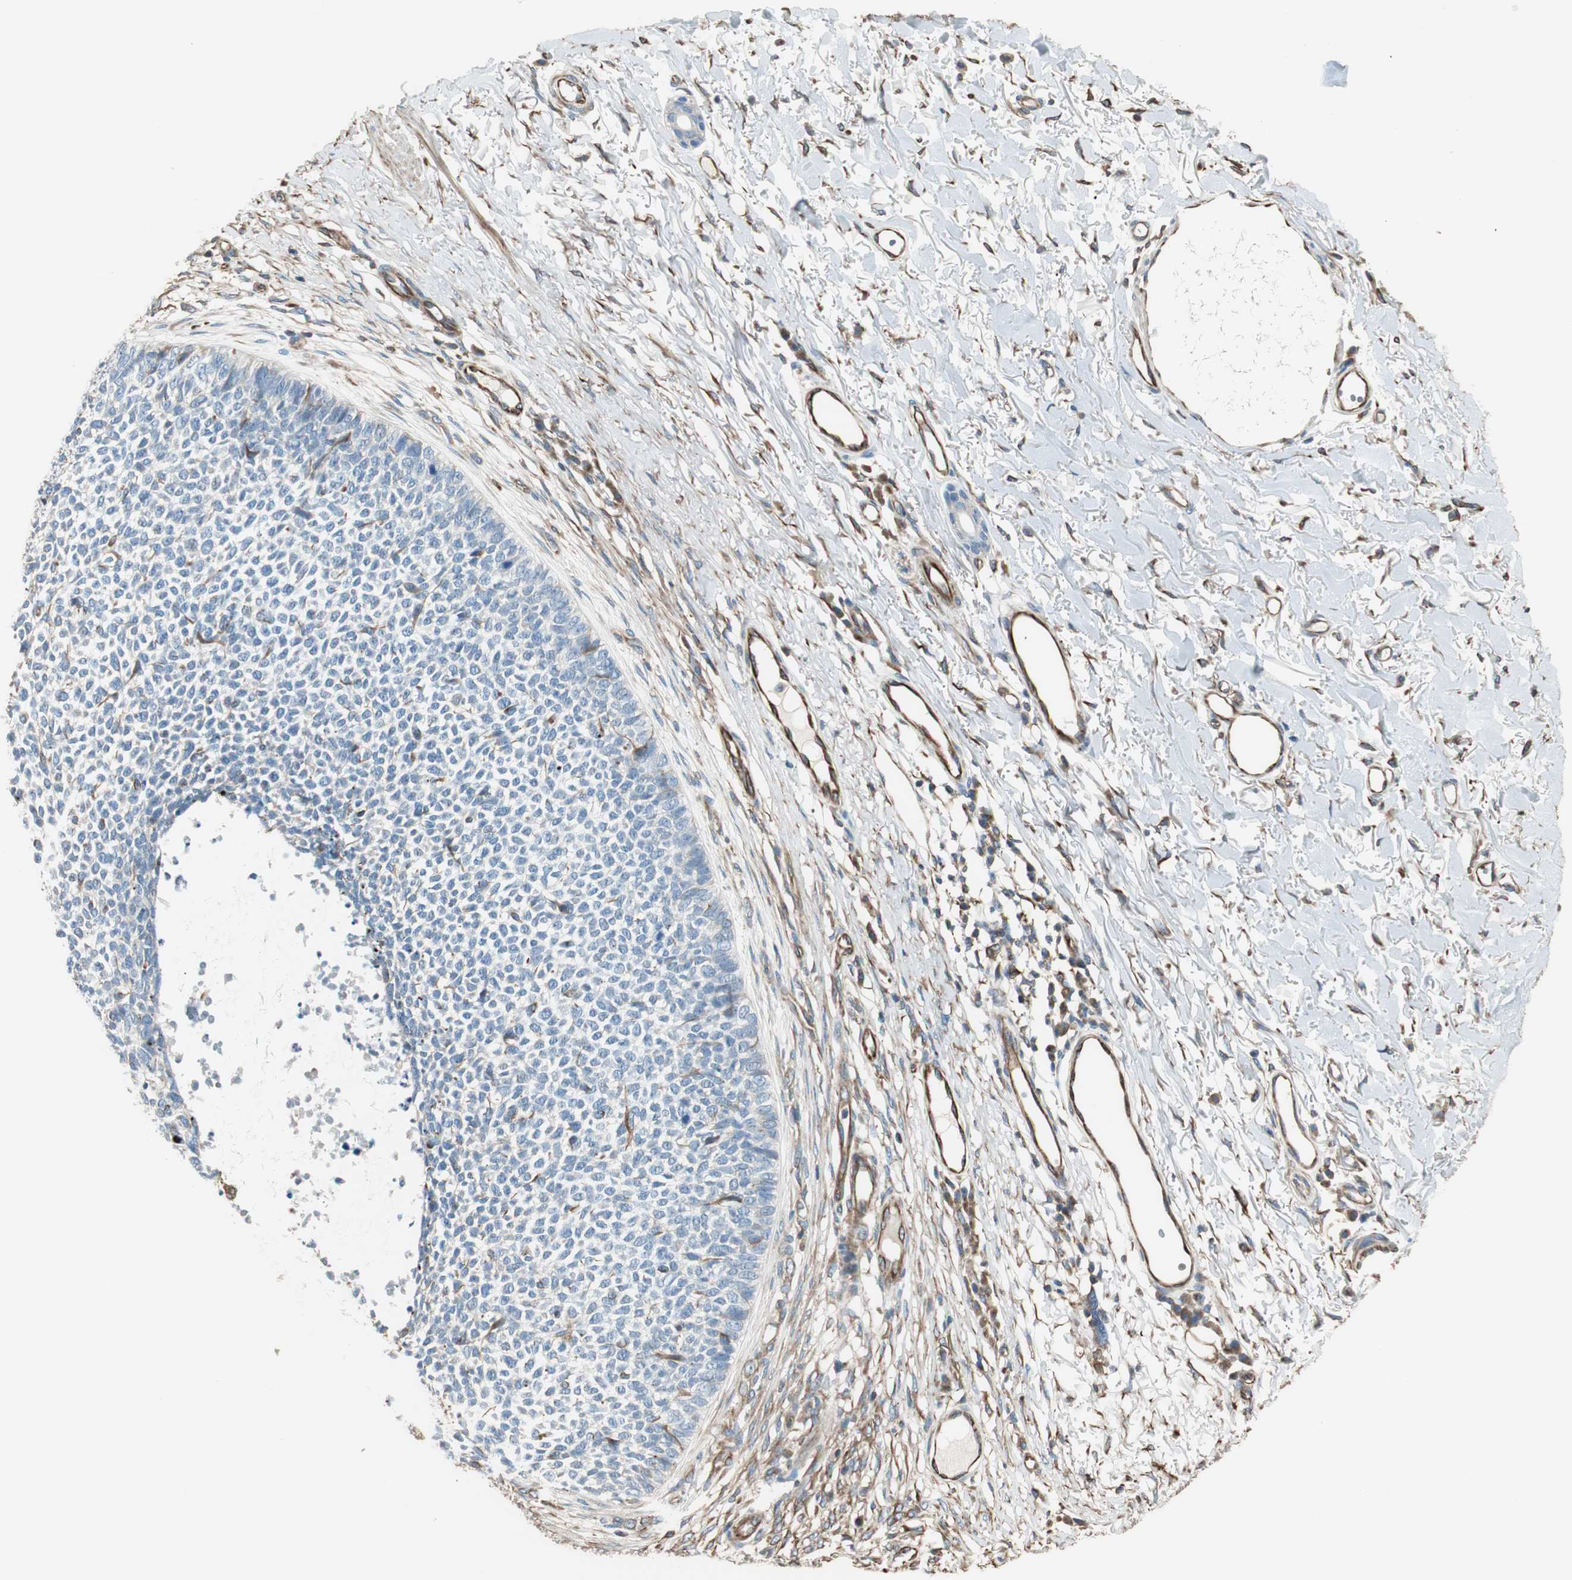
{"staining": {"intensity": "weak", "quantity": "<25%", "location": "cytoplasmic/membranous"}, "tissue": "skin cancer", "cell_type": "Tumor cells", "image_type": "cancer", "snomed": [{"axis": "morphology", "description": "Basal cell carcinoma"}, {"axis": "topography", "description": "Skin"}], "caption": "An image of skin cancer (basal cell carcinoma) stained for a protein exhibits no brown staining in tumor cells.", "gene": "SRCIN1", "patient": {"sex": "female", "age": 84}}